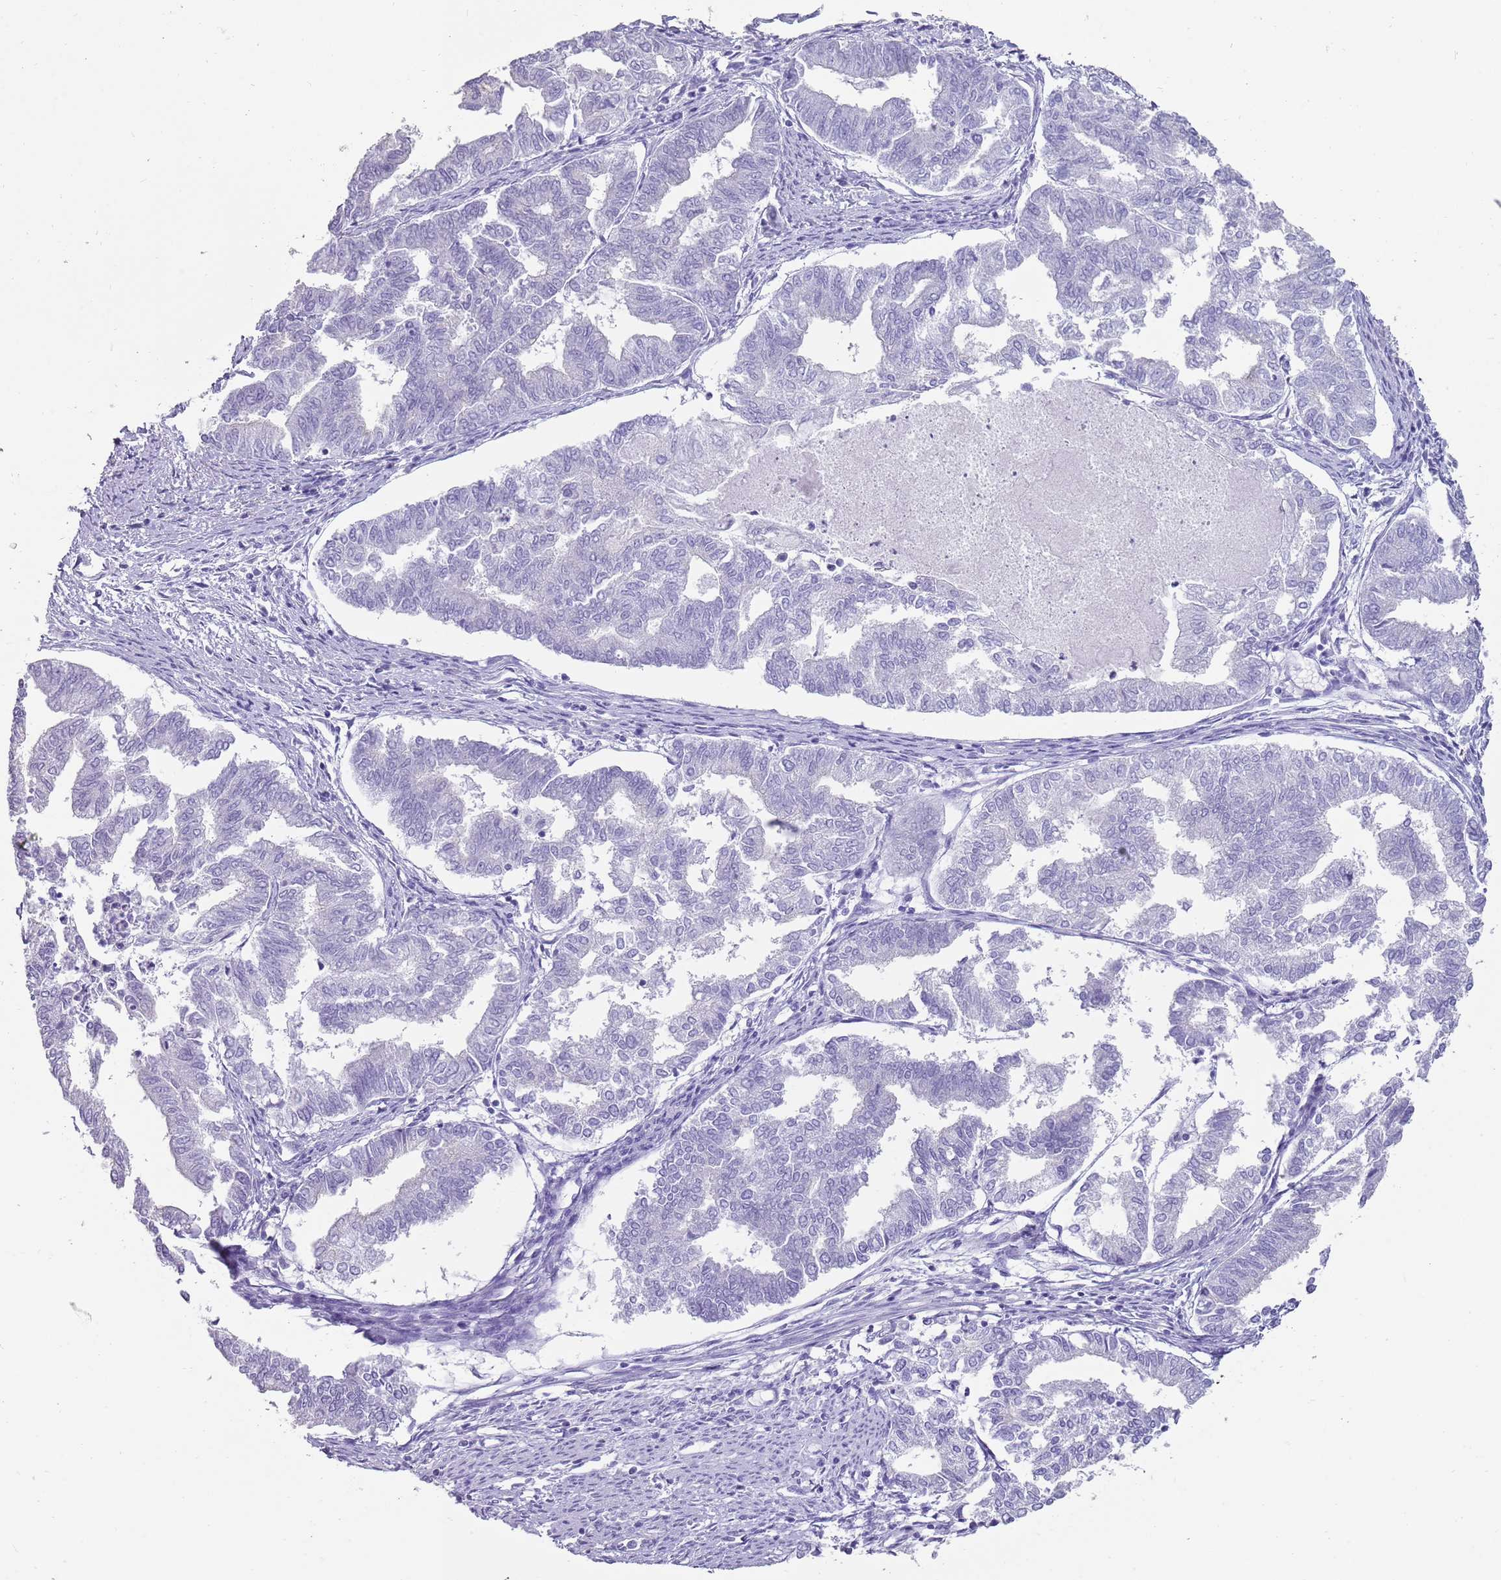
{"staining": {"intensity": "negative", "quantity": "none", "location": "none"}, "tissue": "endometrial cancer", "cell_type": "Tumor cells", "image_type": "cancer", "snomed": [{"axis": "morphology", "description": "Adenocarcinoma, NOS"}, {"axis": "topography", "description": "Endometrium"}], "caption": "The micrograph displays no significant staining in tumor cells of adenocarcinoma (endometrial). (DAB (3,3'-diaminobenzidine) immunohistochemistry with hematoxylin counter stain).", "gene": "NBPF3", "patient": {"sex": "female", "age": 79}}